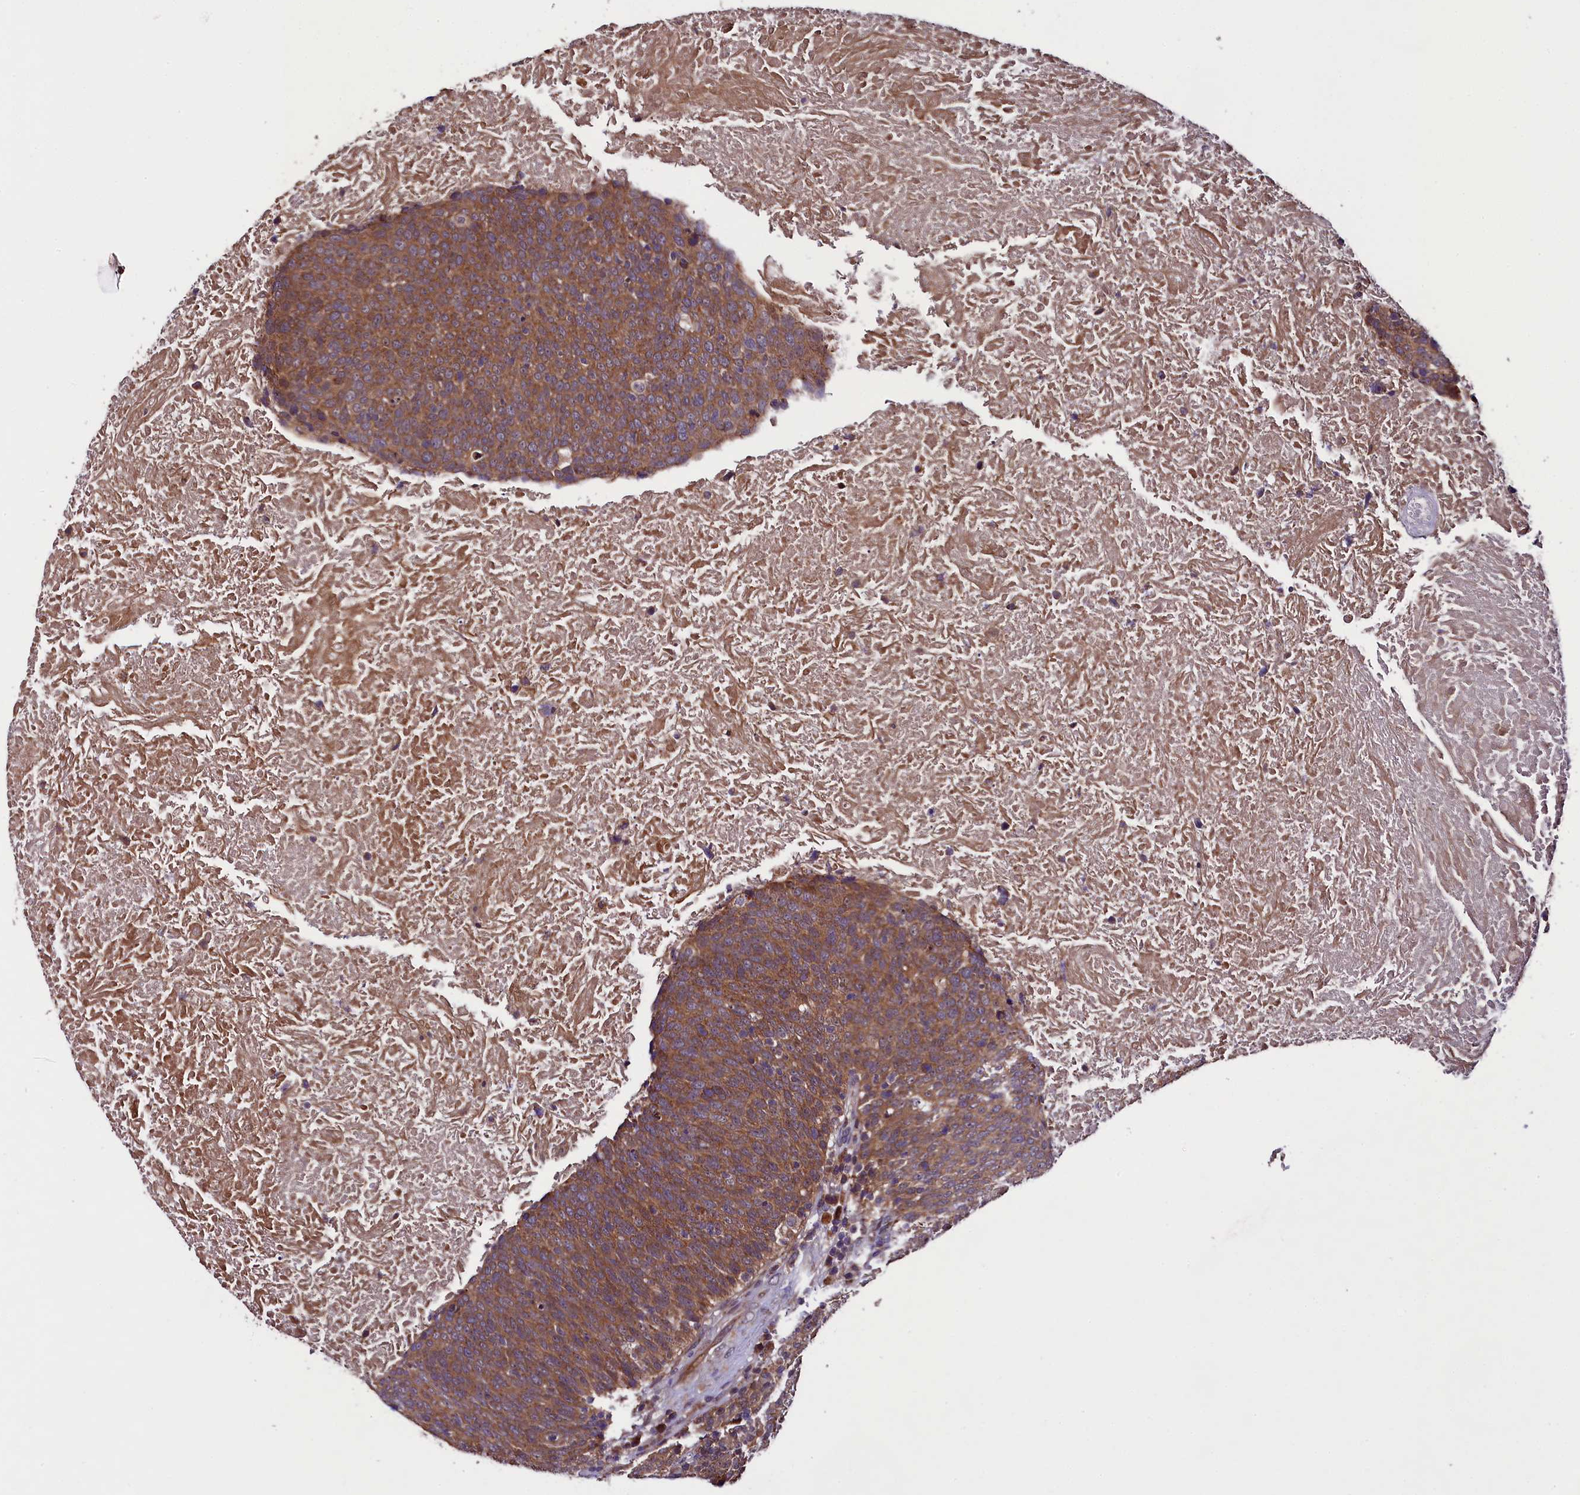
{"staining": {"intensity": "moderate", "quantity": ">75%", "location": "cytoplasmic/membranous"}, "tissue": "head and neck cancer", "cell_type": "Tumor cells", "image_type": "cancer", "snomed": [{"axis": "morphology", "description": "Squamous cell carcinoma, NOS"}, {"axis": "morphology", "description": "Squamous cell carcinoma, metastatic, NOS"}, {"axis": "topography", "description": "Lymph node"}, {"axis": "topography", "description": "Head-Neck"}], "caption": "IHC (DAB) staining of human squamous cell carcinoma (head and neck) reveals moderate cytoplasmic/membranous protein positivity in approximately >75% of tumor cells.", "gene": "DOHH", "patient": {"sex": "male", "age": 62}}